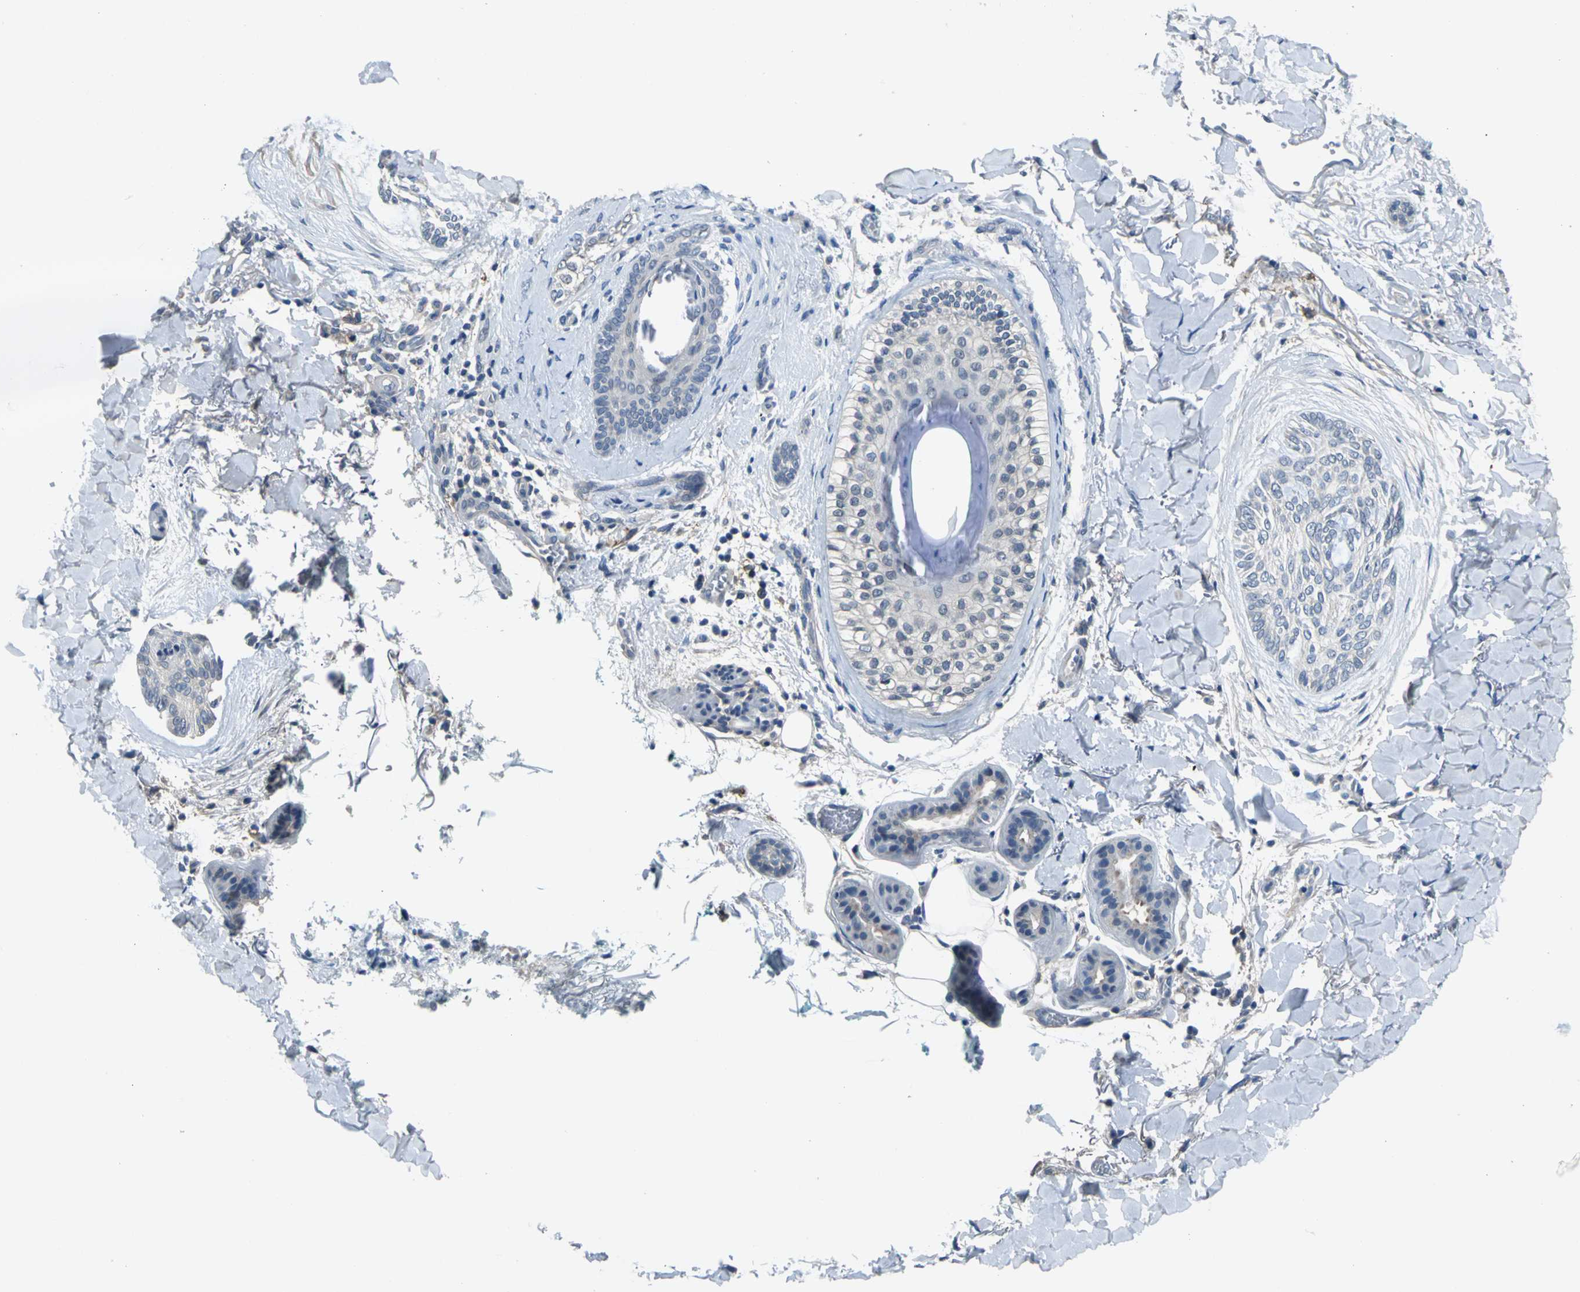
{"staining": {"intensity": "negative", "quantity": "none", "location": "none"}, "tissue": "skin cancer", "cell_type": "Tumor cells", "image_type": "cancer", "snomed": [{"axis": "morphology", "description": "Normal tissue, NOS"}, {"axis": "morphology", "description": "Basal cell carcinoma"}, {"axis": "topography", "description": "Skin"}], "caption": "Immunohistochemistry (IHC) histopathology image of neoplastic tissue: skin basal cell carcinoma stained with DAB (3,3'-diaminobenzidine) shows no significant protein positivity in tumor cells.", "gene": "ZNF415", "patient": {"sex": "female", "age": 71}}